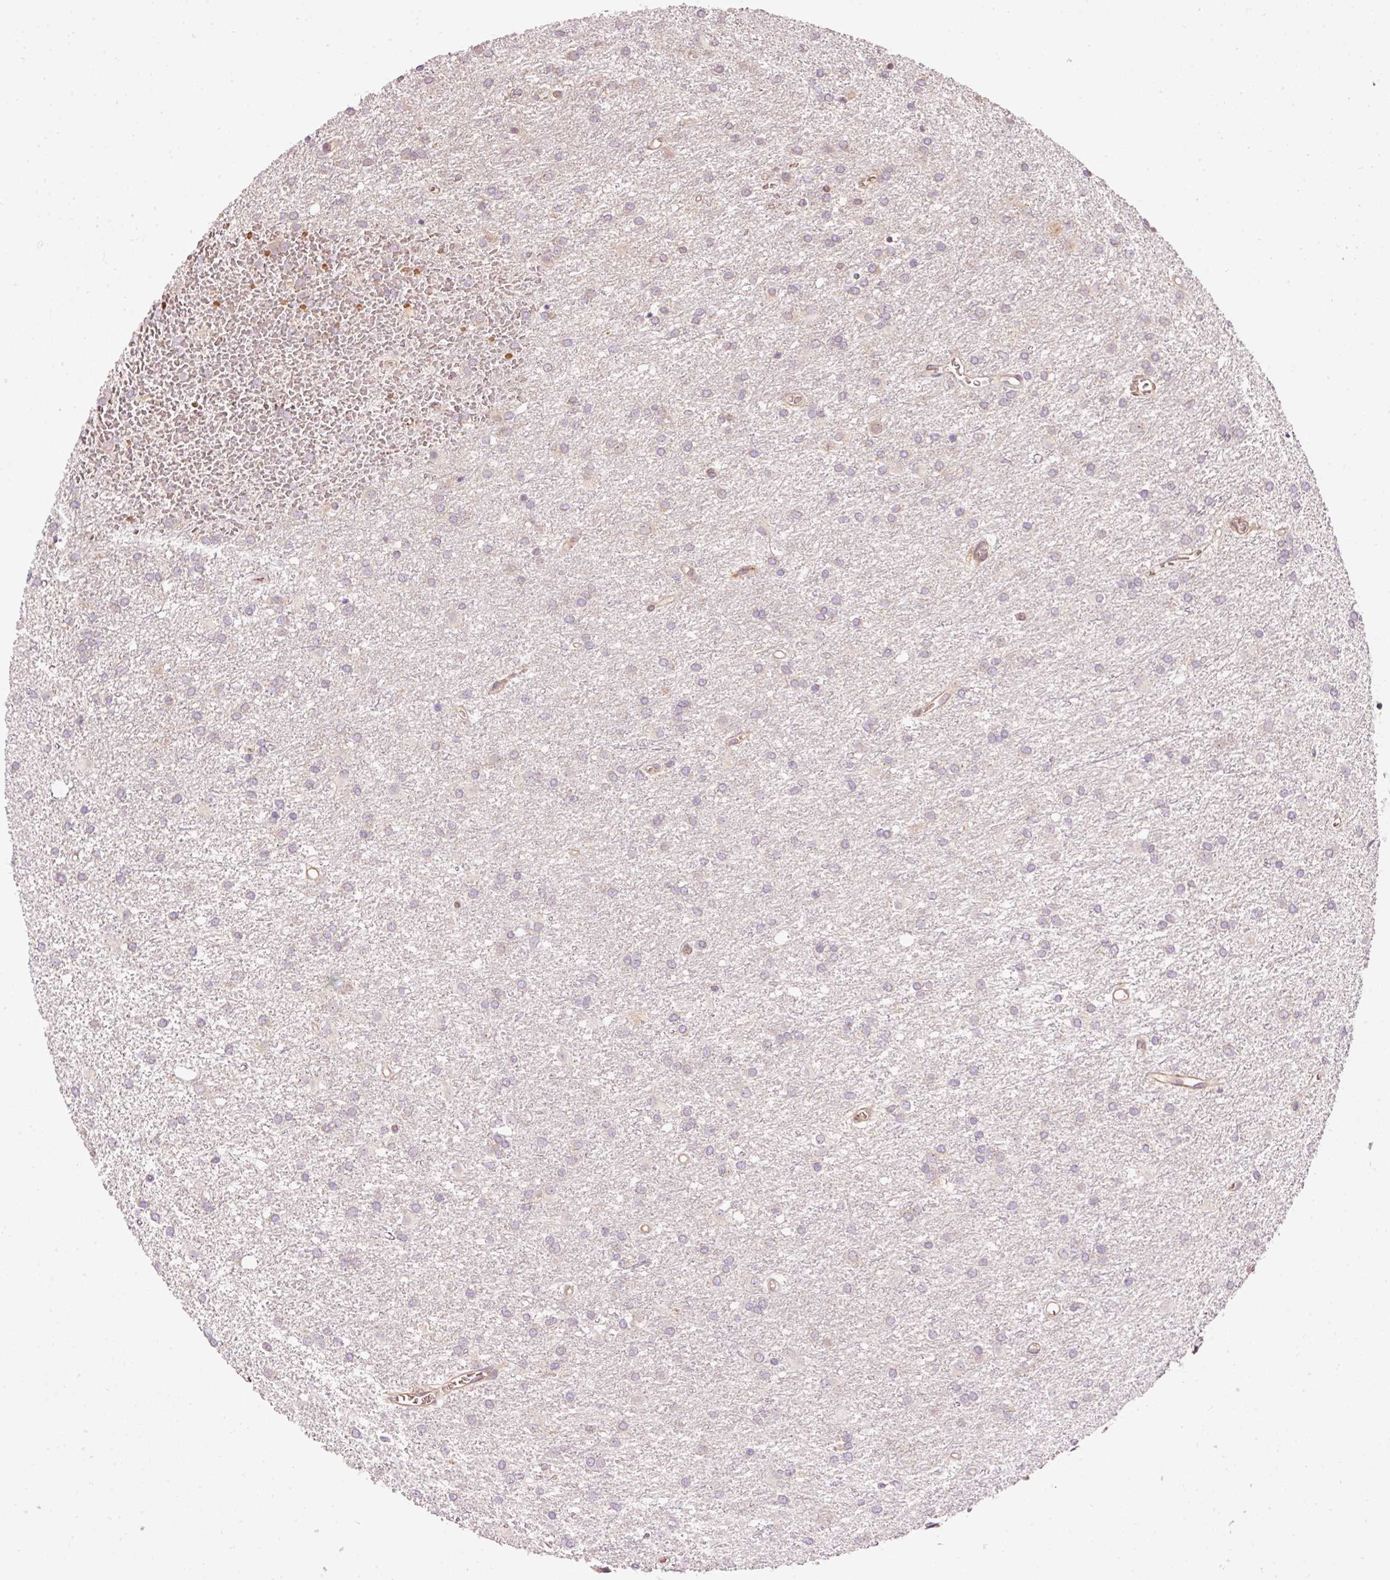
{"staining": {"intensity": "negative", "quantity": "none", "location": "none"}, "tissue": "glioma", "cell_type": "Tumor cells", "image_type": "cancer", "snomed": [{"axis": "morphology", "description": "Glioma, malignant, High grade"}, {"axis": "topography", "description": "Brain"}], "caption": "Immunohistochemistry of human glioma demonstrates no positivity in tumor cells.", "gene": "ADCY4", "patient": {"sex": "female", "age": 50}}